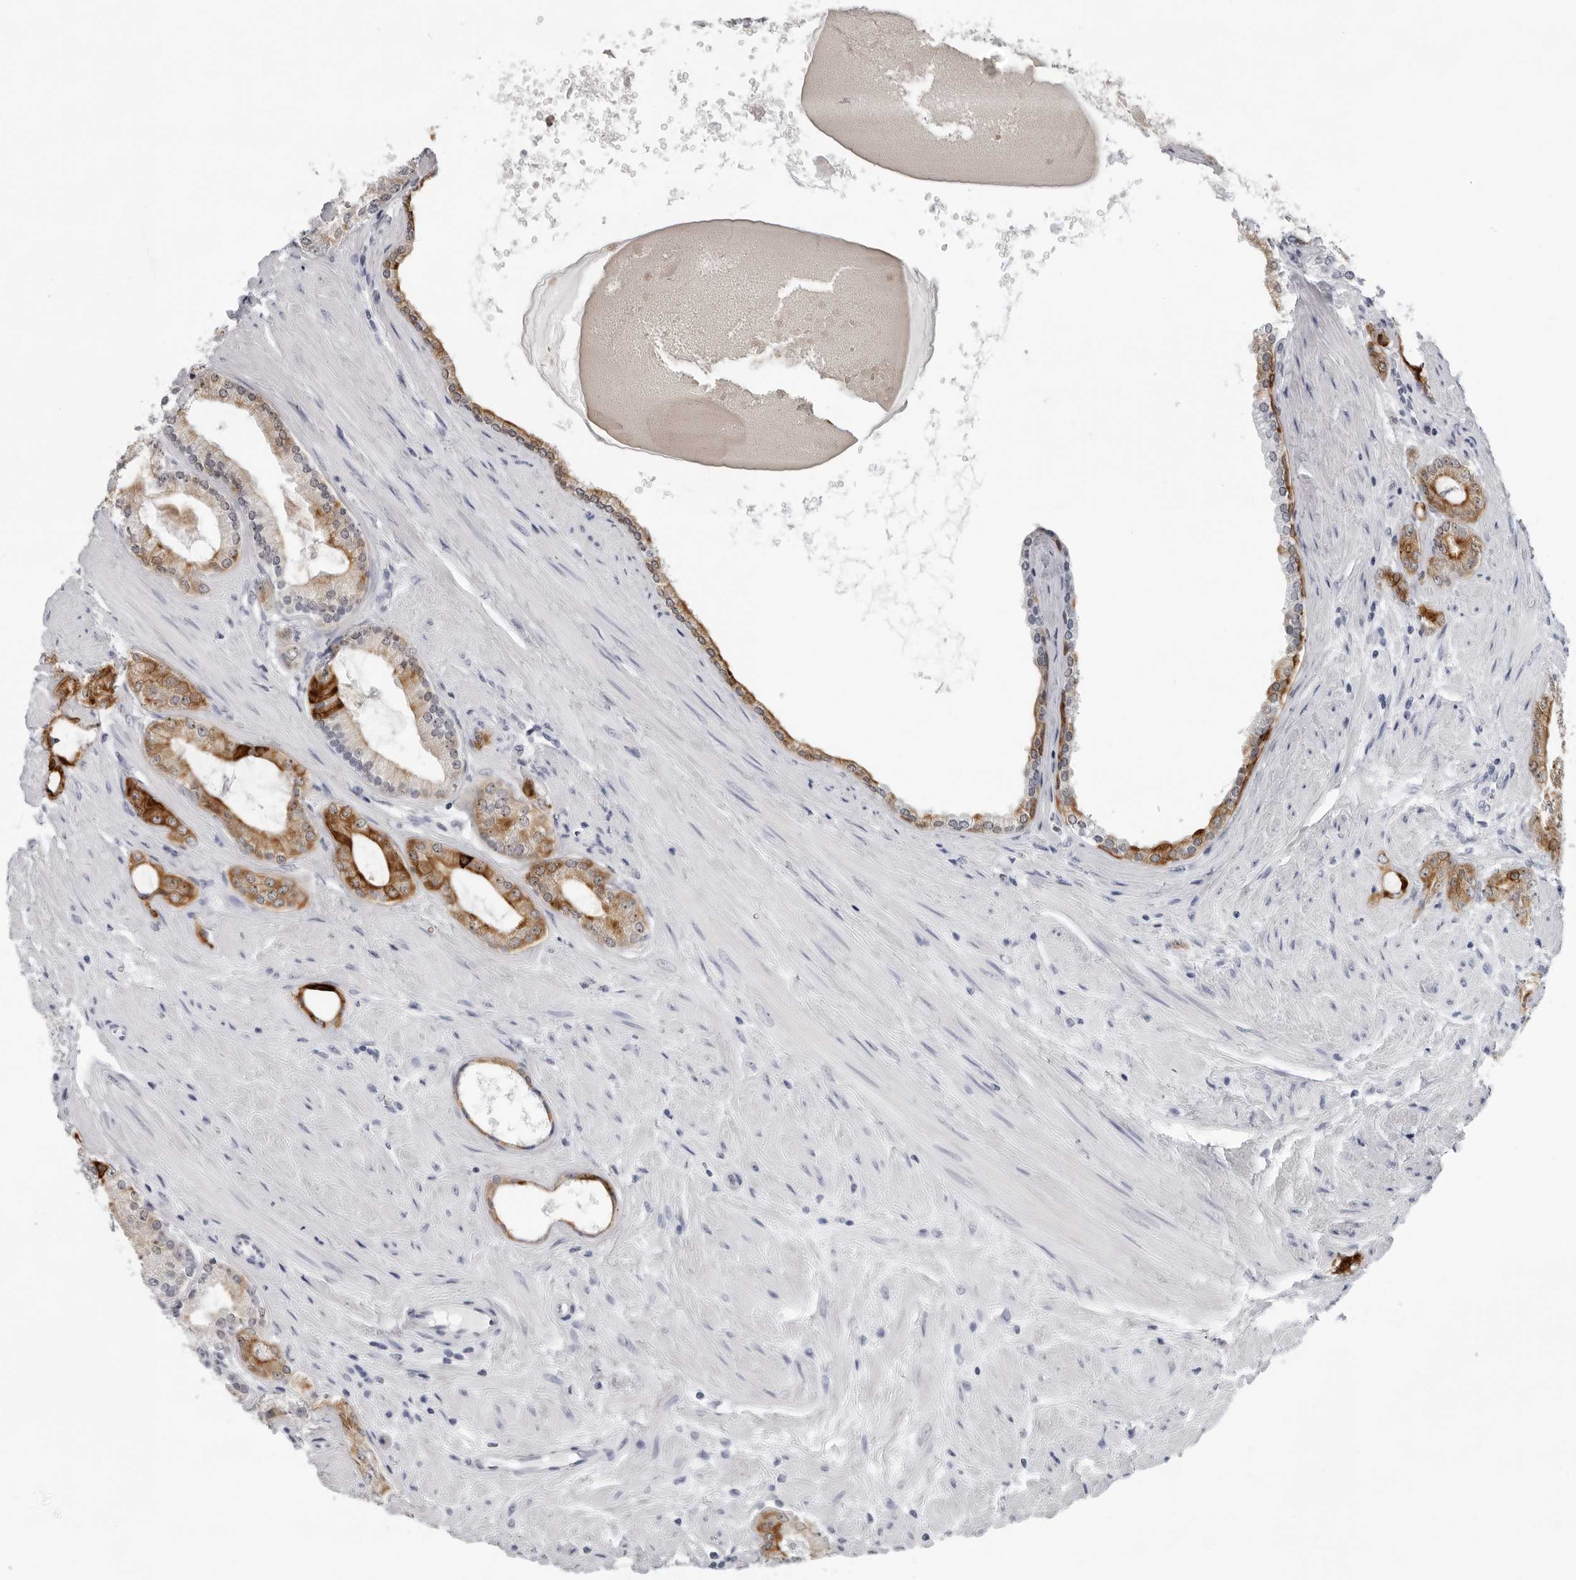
{"staining": {"intensity": "strong", "quantity": ">75%", "location": "cytoplasmic/membranous"}, "tissue": "prostate cancer", "cell_type": "Tumor cells", "image_type": "cancer", "snomed": [{"axis": "morphology", "description": "Adenocarcinoma, Low grade"}, {"axis": "topography", "description": "Prostate"}], "caption": "Immunohistochemistry (IHC) of prostate low-grade adenocarcinoma reveals high levels of strong cytoplasmic/membranous staining in approximately >75% of tumor cells.", "gene": "CCDC28B", "patient": {"sex": "male", "age": 62}}